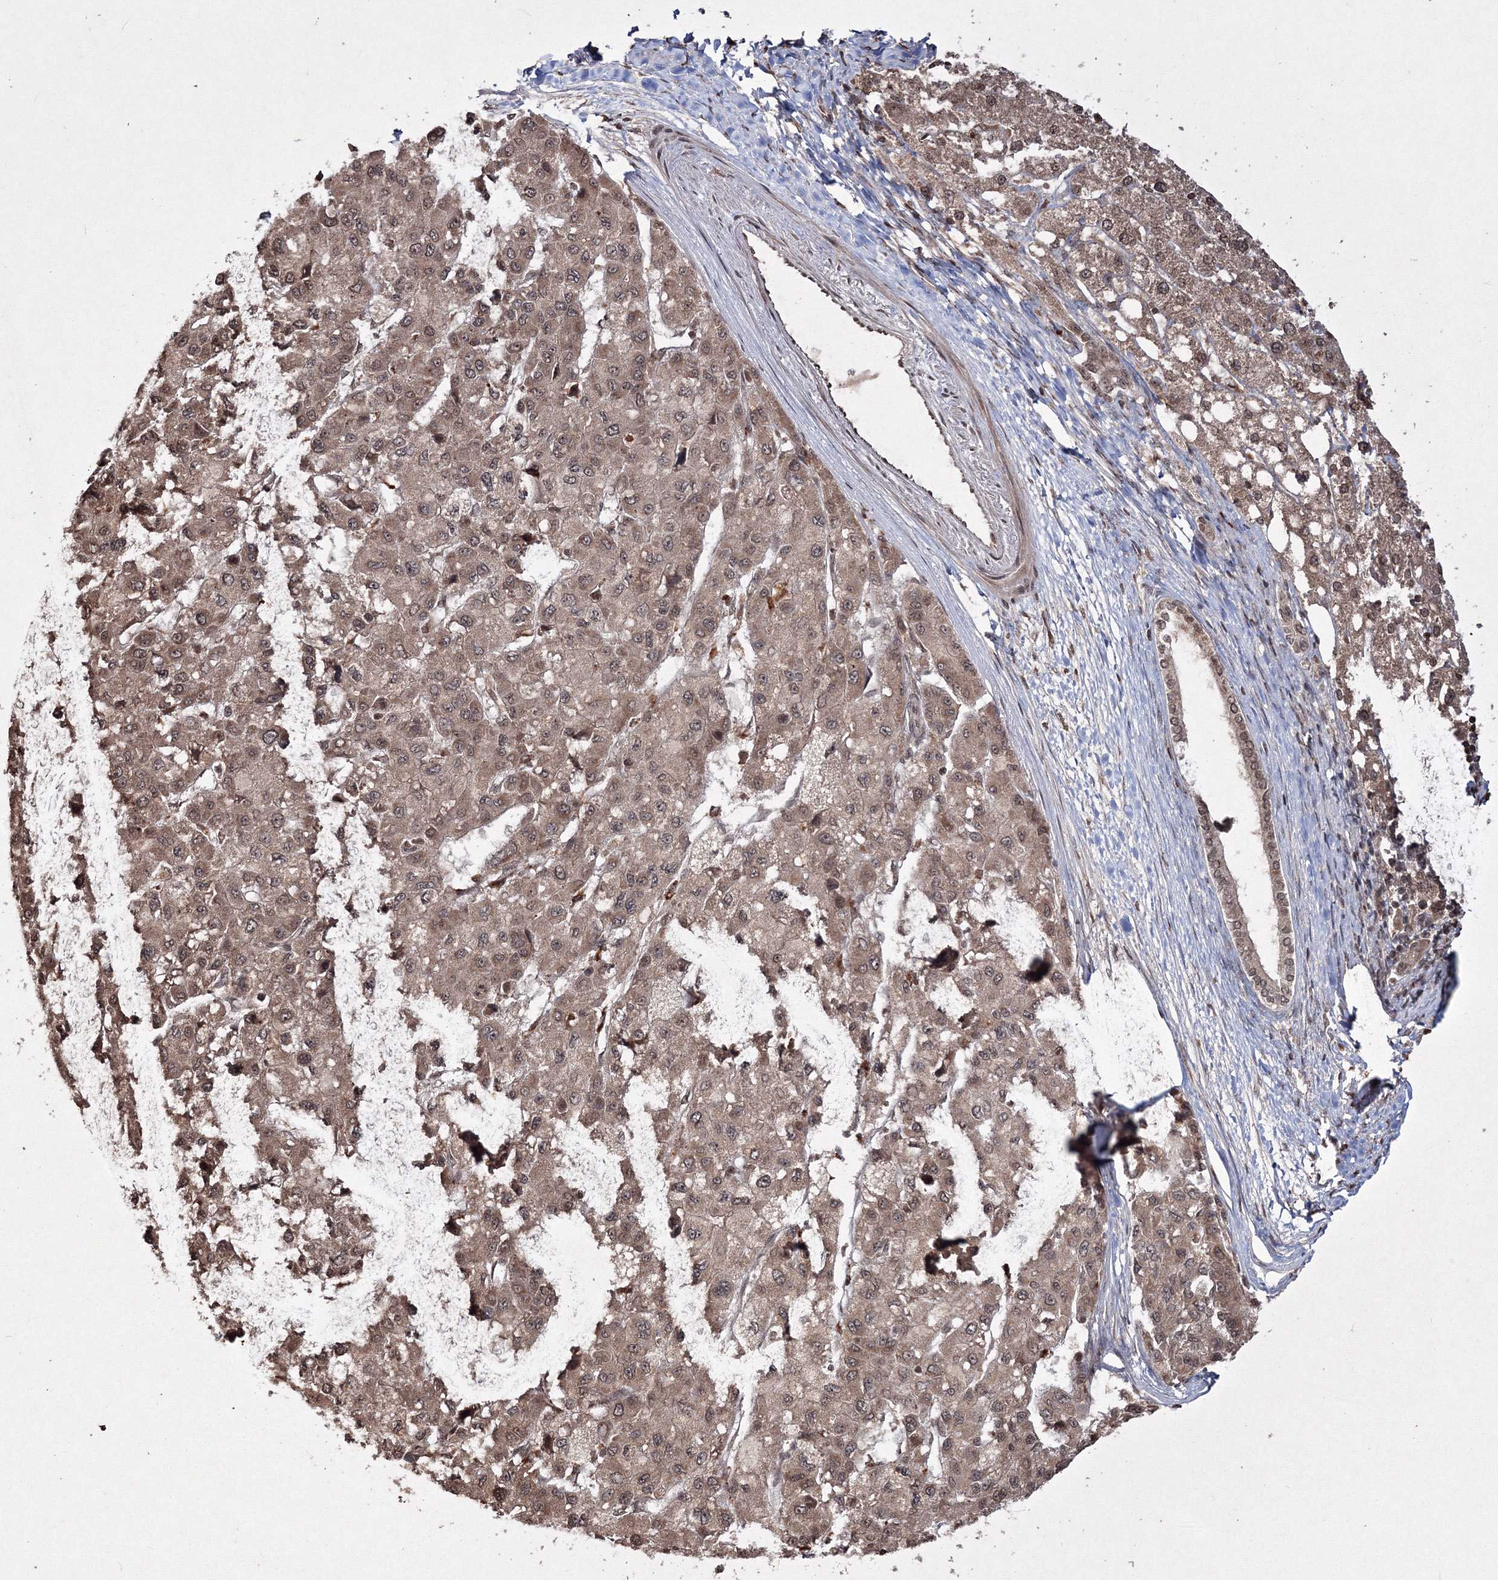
{"staining": {"intensity": "moderate", "quantity": ">75%", "location": "cytoplasmic/membranous,nuclear"}, "tissue": "liver cancer", "cell_type": "Tumor cells", "image_type": "cancer", "snomed": [{"axis": "morphology", "description": "Carcinoma, Hepatocellular, NOS"}, {"axis": "topography", "description": "Liver"}], "caption": "Liver cancer stained for a protein (brown) displays moderate cytoplasmic/membranous and nuclear positive staining in approximately >75% of tumor cells.", "gene": "PEX13", "patient": {"sex": "male", "age": 80}}